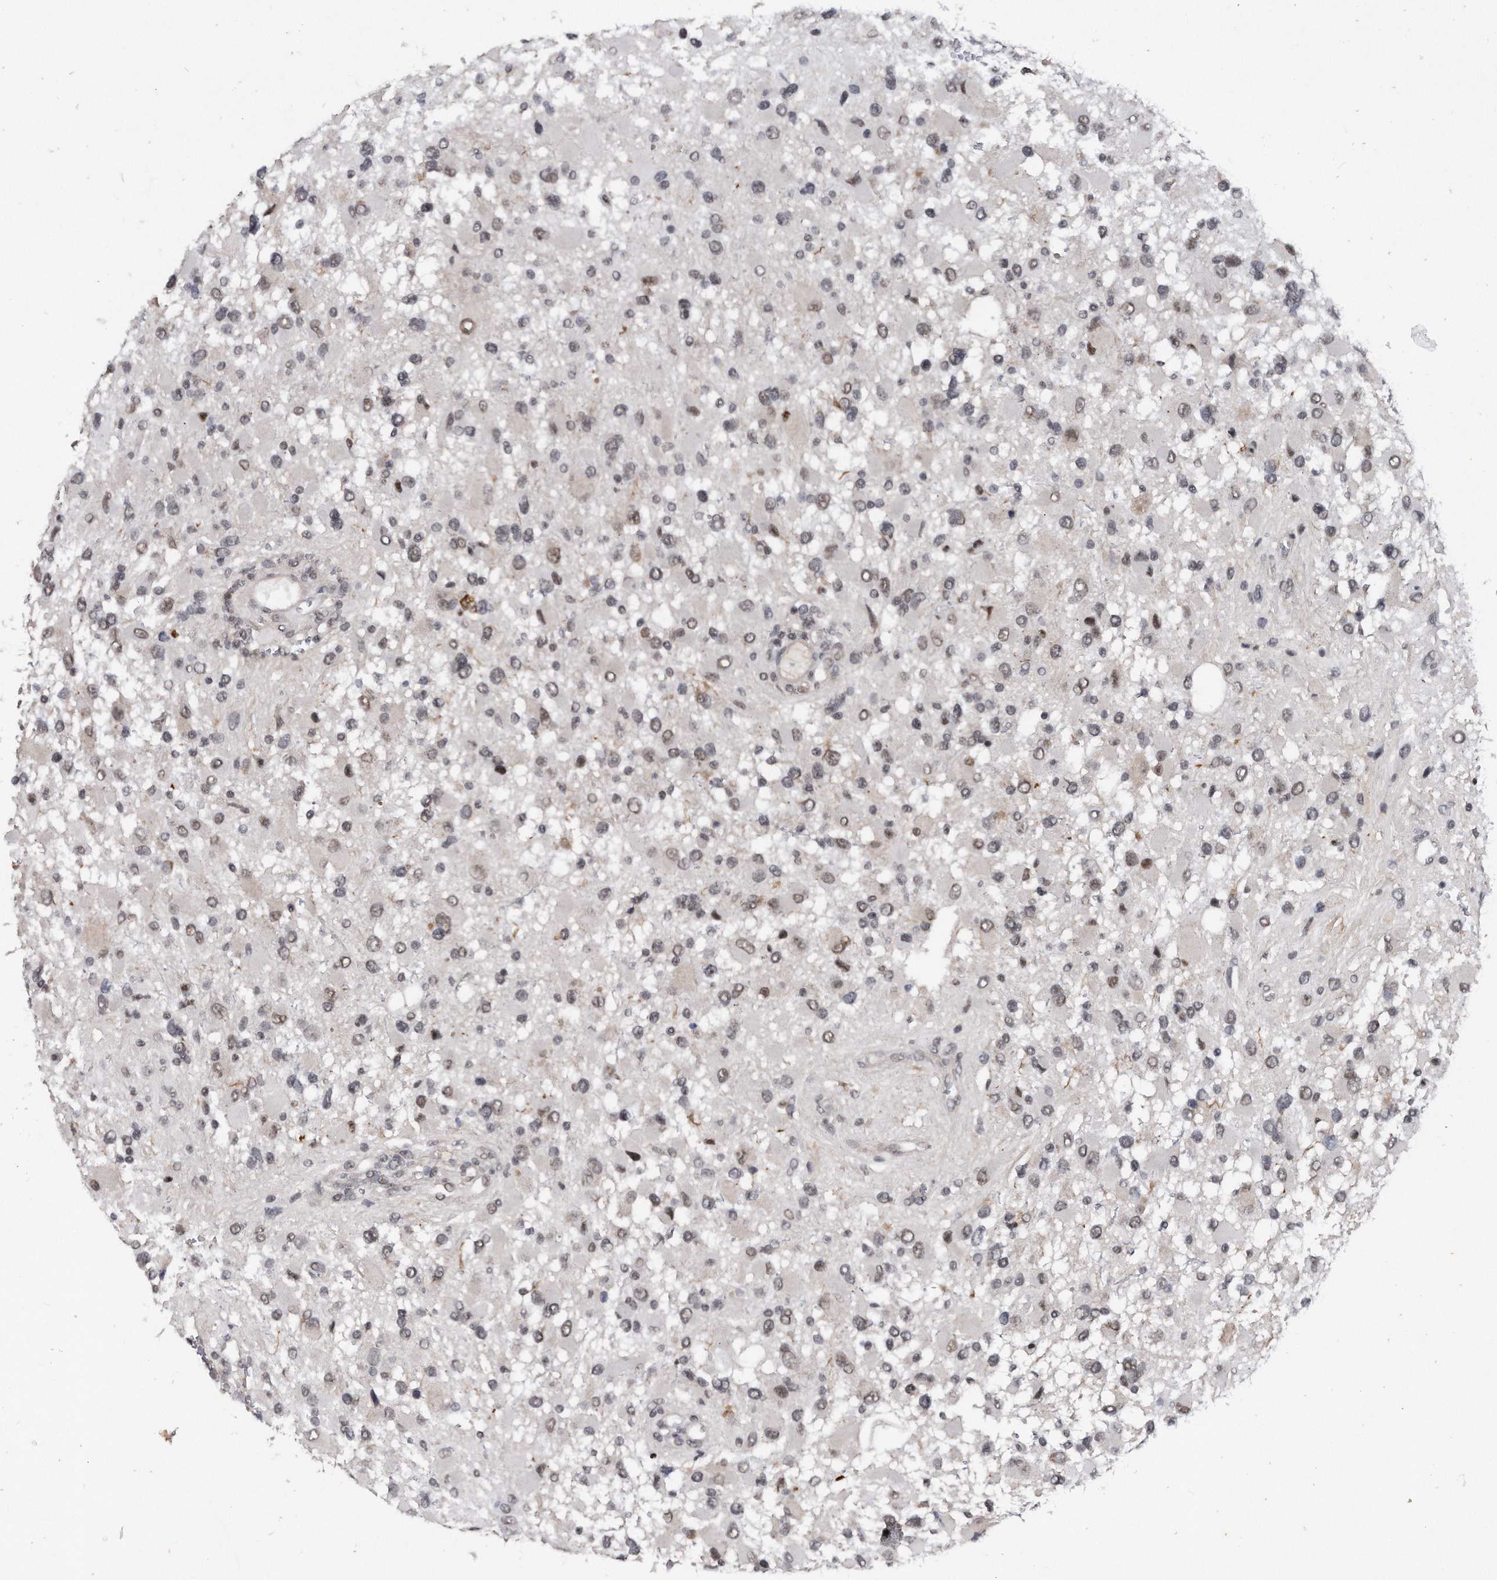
{"staining": {"intensity": "weak", "quantity": ">75%", "location": "nuclear"}, "tissue": "glioma", "cell_type": "Tumor cells", "image_type": "cancer", "snomed": [{"axis": "morphology", "description": "Glioma, malignant, High grade"}, {"axis": "topography", "description": "Brain"}], "caption": "Human high-grade glioma (malignant) stained with a protein marker displays weak staining in tumor cells.", "gene": "VIRMA", "patient": {"sex": "male", "age": 53}}